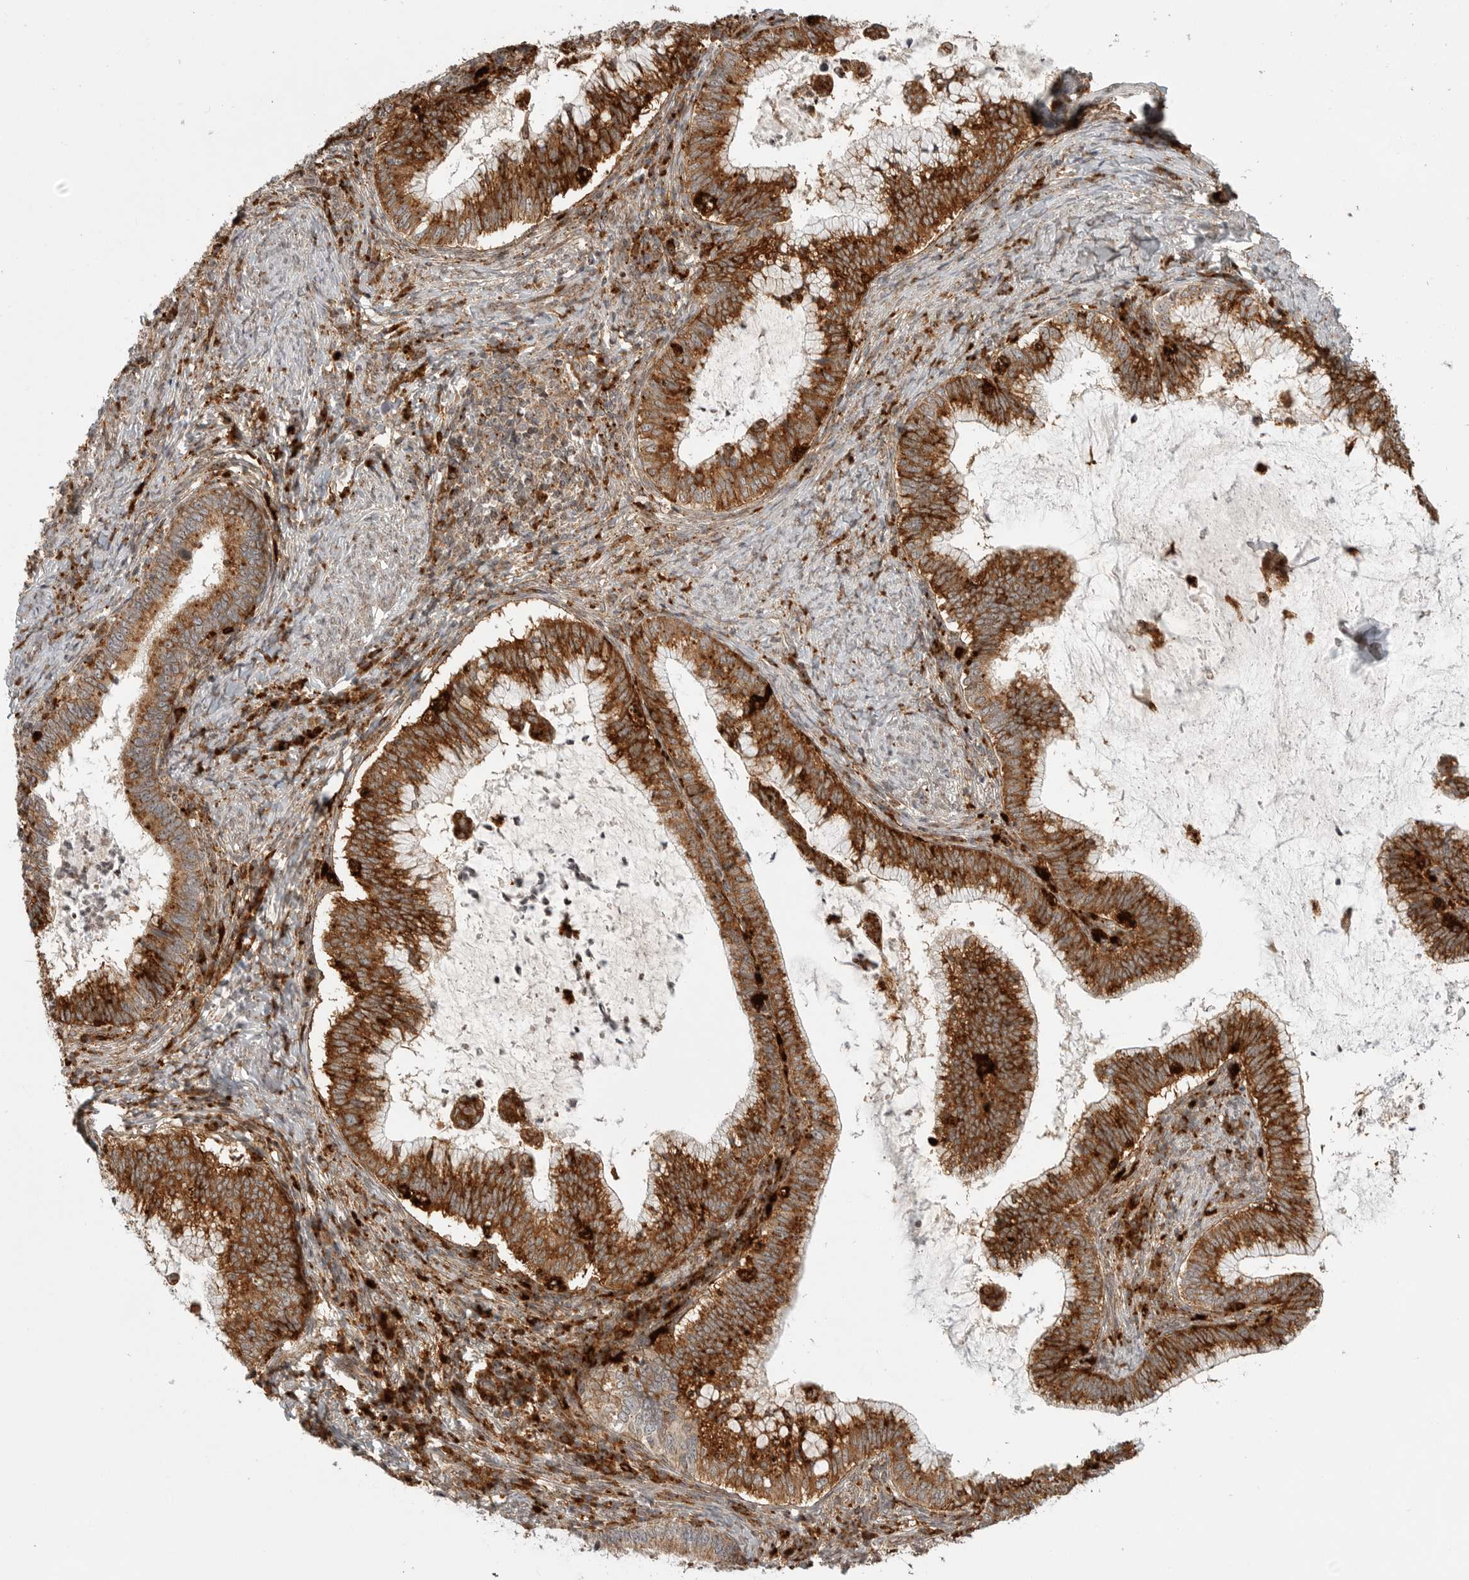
{"staining": {"intensity": "strong", "quantity": ">75%", "location": "cytoplasmic/membranous"}, "tissue": "cervical cancer", "cell_type": "Tumor cells", "image_type": "cancer", "snomed": [{"axis": "morphology", "description": "Adenocarcinoma, NOS"}, {"axis": "topography", "description": "Cervix"}], "caption": "Cervical cancer stained with a brown dye demonstrates strong cytoplasmic/membranous positive expression in approximately >75% of tumor cells.", "gene": "IDUA", "patient": {"sex": "female", "age": 36}}